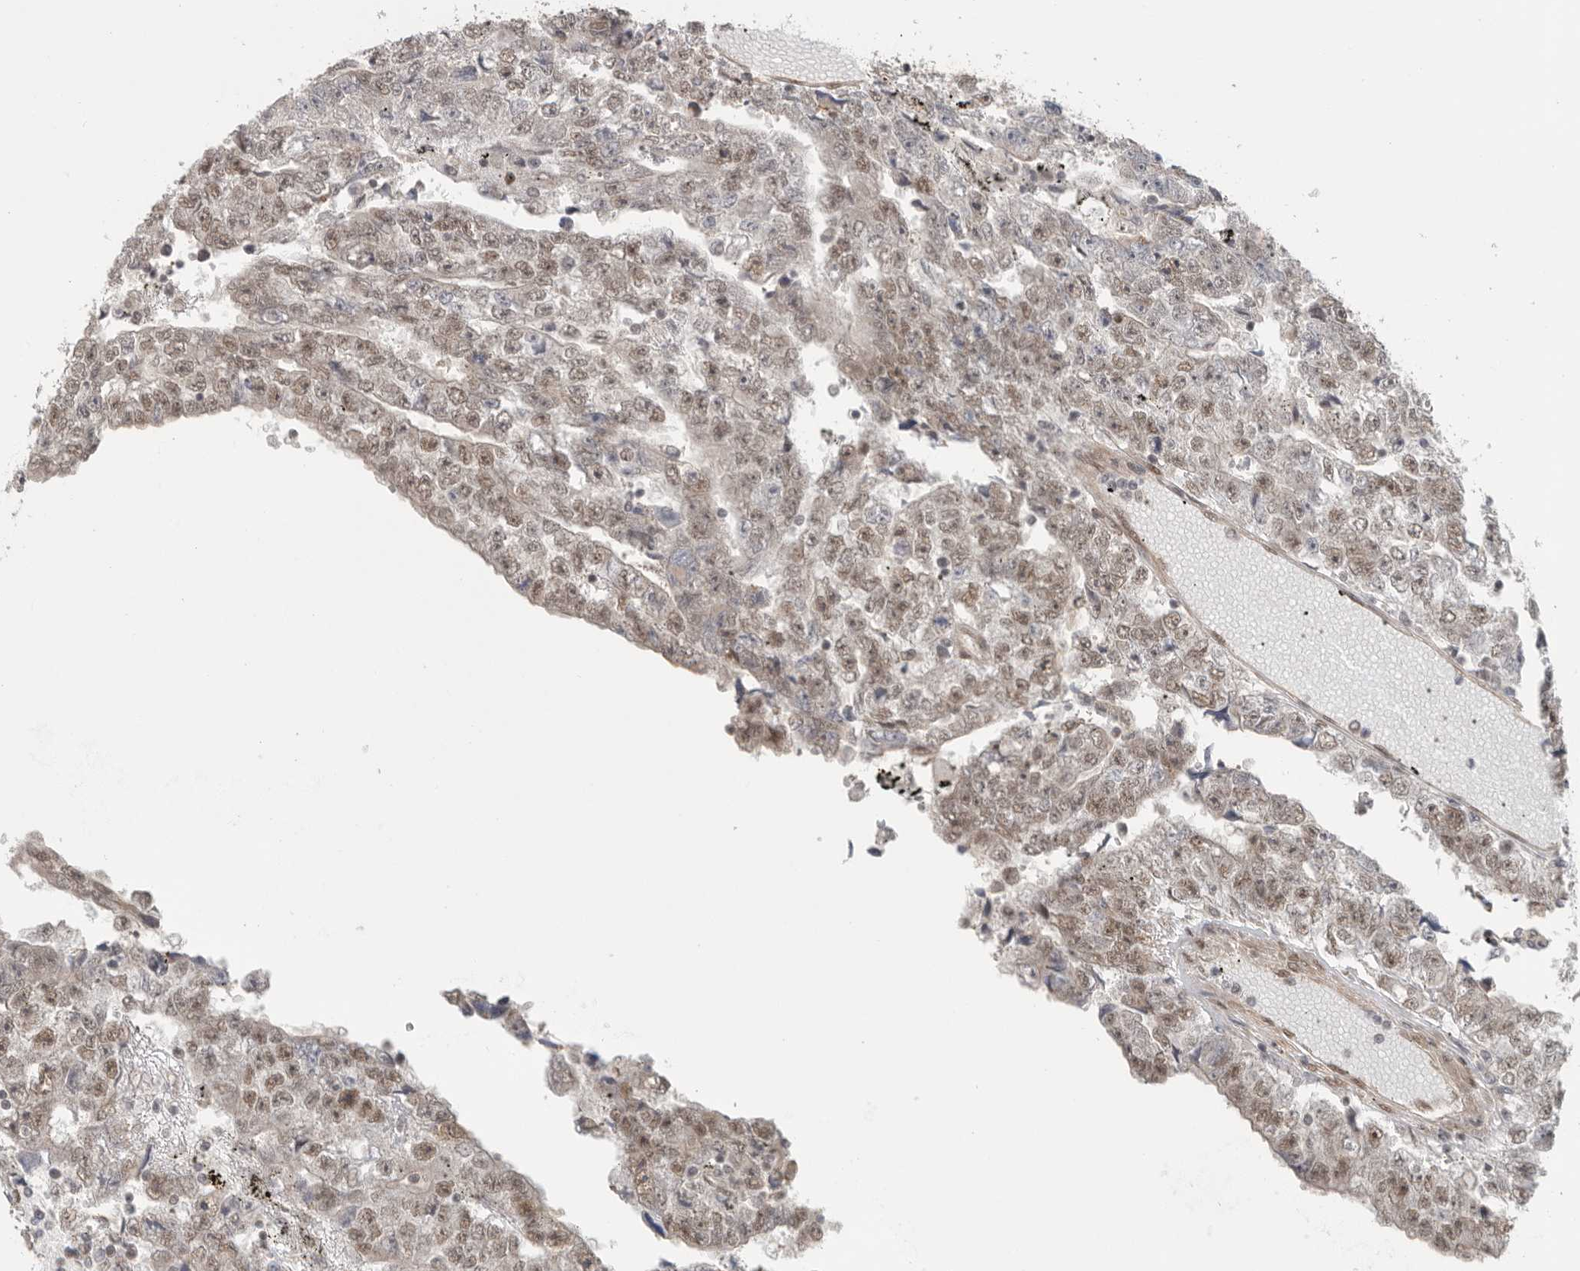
{"staining": {"intensity": "weak", "quantity": ">75%", "location": "cytoplasmic/membranous,nuclear"}, "tissue": "testis cancer", "cell_type": "Tumor cells", "image_type": "cancer", "snomed": [{"axis": "morphology", "description": "Carcinoma, Embryonal, NOS"}, {"axis": "topography", "description": "Testis"}], "caption": "DAB (3,3'-diaminobenzidine) immunohistochemical staining of human testis embryonal carcinoma exhibits weak cytoplasmic/membranous and nuclear protein expression in about >75% of tumor cells. (brown staining indicates protein expression, while blue staining denotes nuclei).", "gene": "VPS50", "patient": {"sex": "male", "age": 25}}